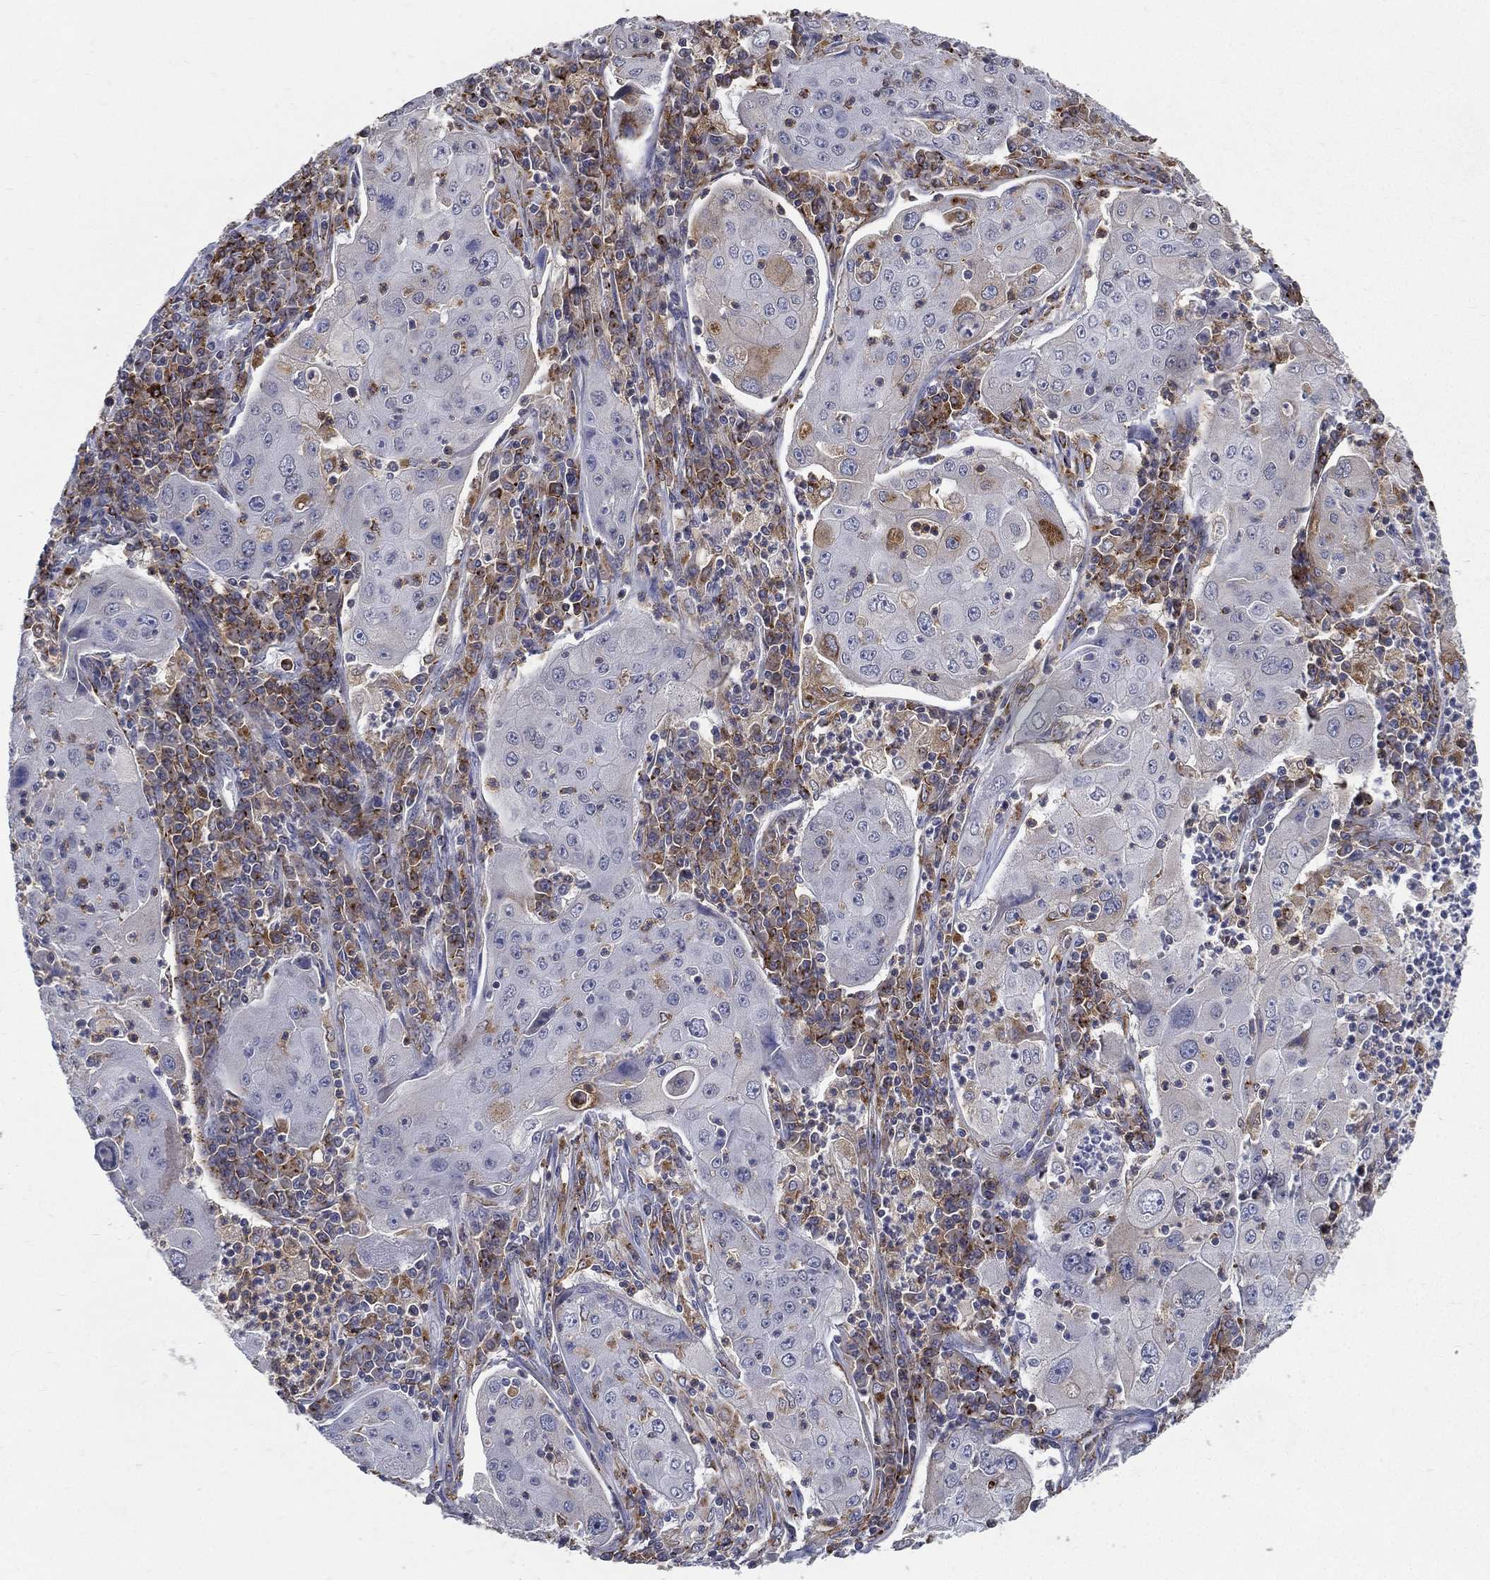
{"staining": {"intensity": "weak", "quantity": "<25%", "location": "cytoplasmic/membranous"}, "tissue": "lung cancer", "cell_type": "Tumor cells", "image_type": "cancer", "snomed": [{"axis": "morphology", "description": "Squamous cell carcinoma, NOS"}, {"axis": "topography", "description": "Lung"}], "caption": "Immunohistochemistry (IHC) of human lung cancer (squamous cell carcinoma) displays no positivity in tumor cells.", "gene": "EVI2B", "patient": {"sex": "female", "age": 59}}